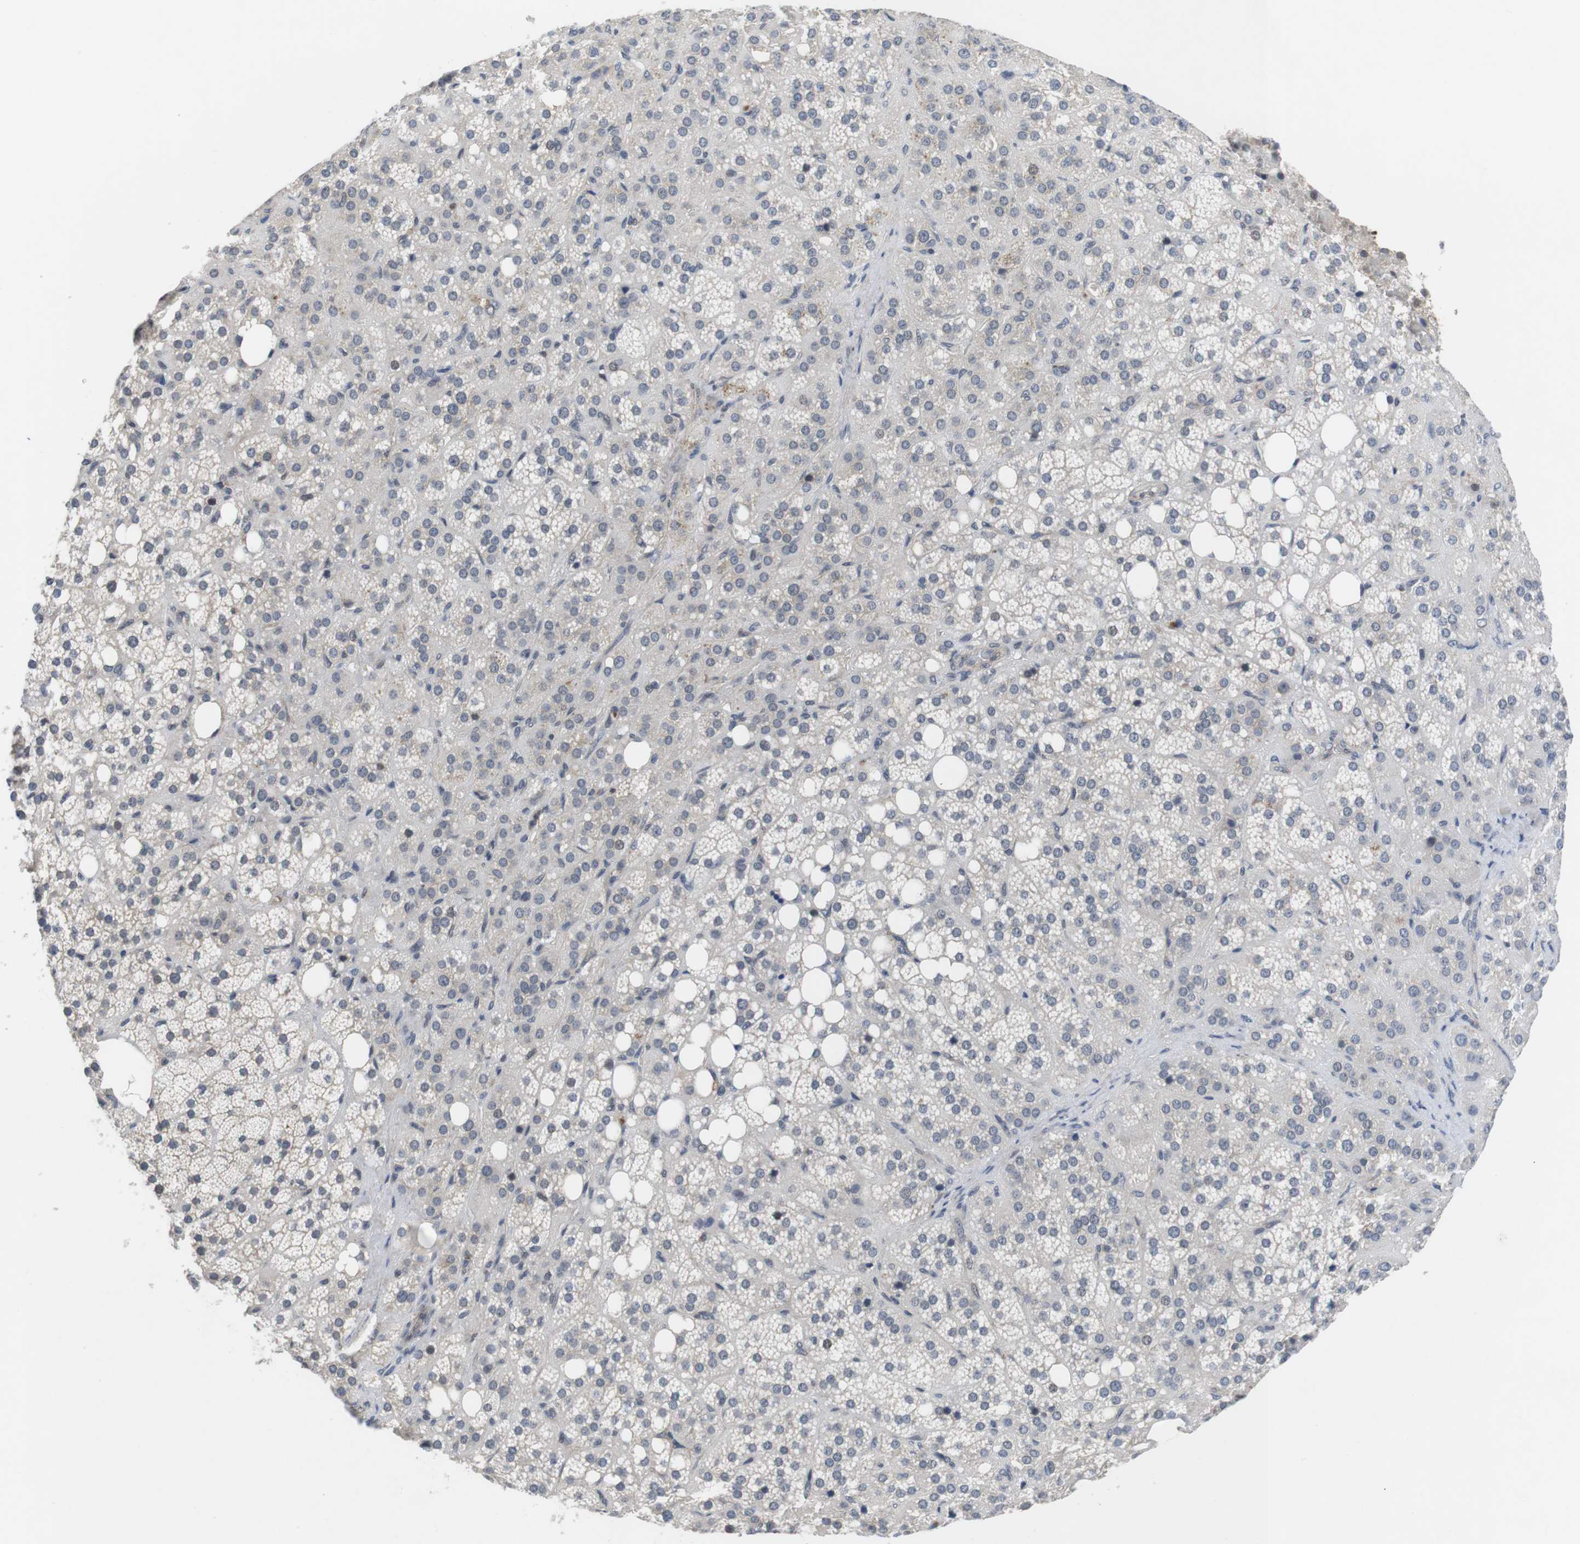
{"staining": {"intensity": "moderate", "quantity": "<25%", "location": "cytoplasmic/membranous,nuclear"}, "tissue": "adrenal gland", "cell_type": "Glandular cells", "image_type": "normal", "snomed": [{"axis": "morphology", "description": "Normal tissue, NOS"}, {"axis": "topography", "description": "Adrenal gland"}], "caption": "IHC of benign adrenal gland reveals low levels of moderate cytoplasmic/membranous,nuclear expression in approximately <25% of glandular cells.", "gene": "NECTIN1", "patient": {"sex": "female", "age": 59}}